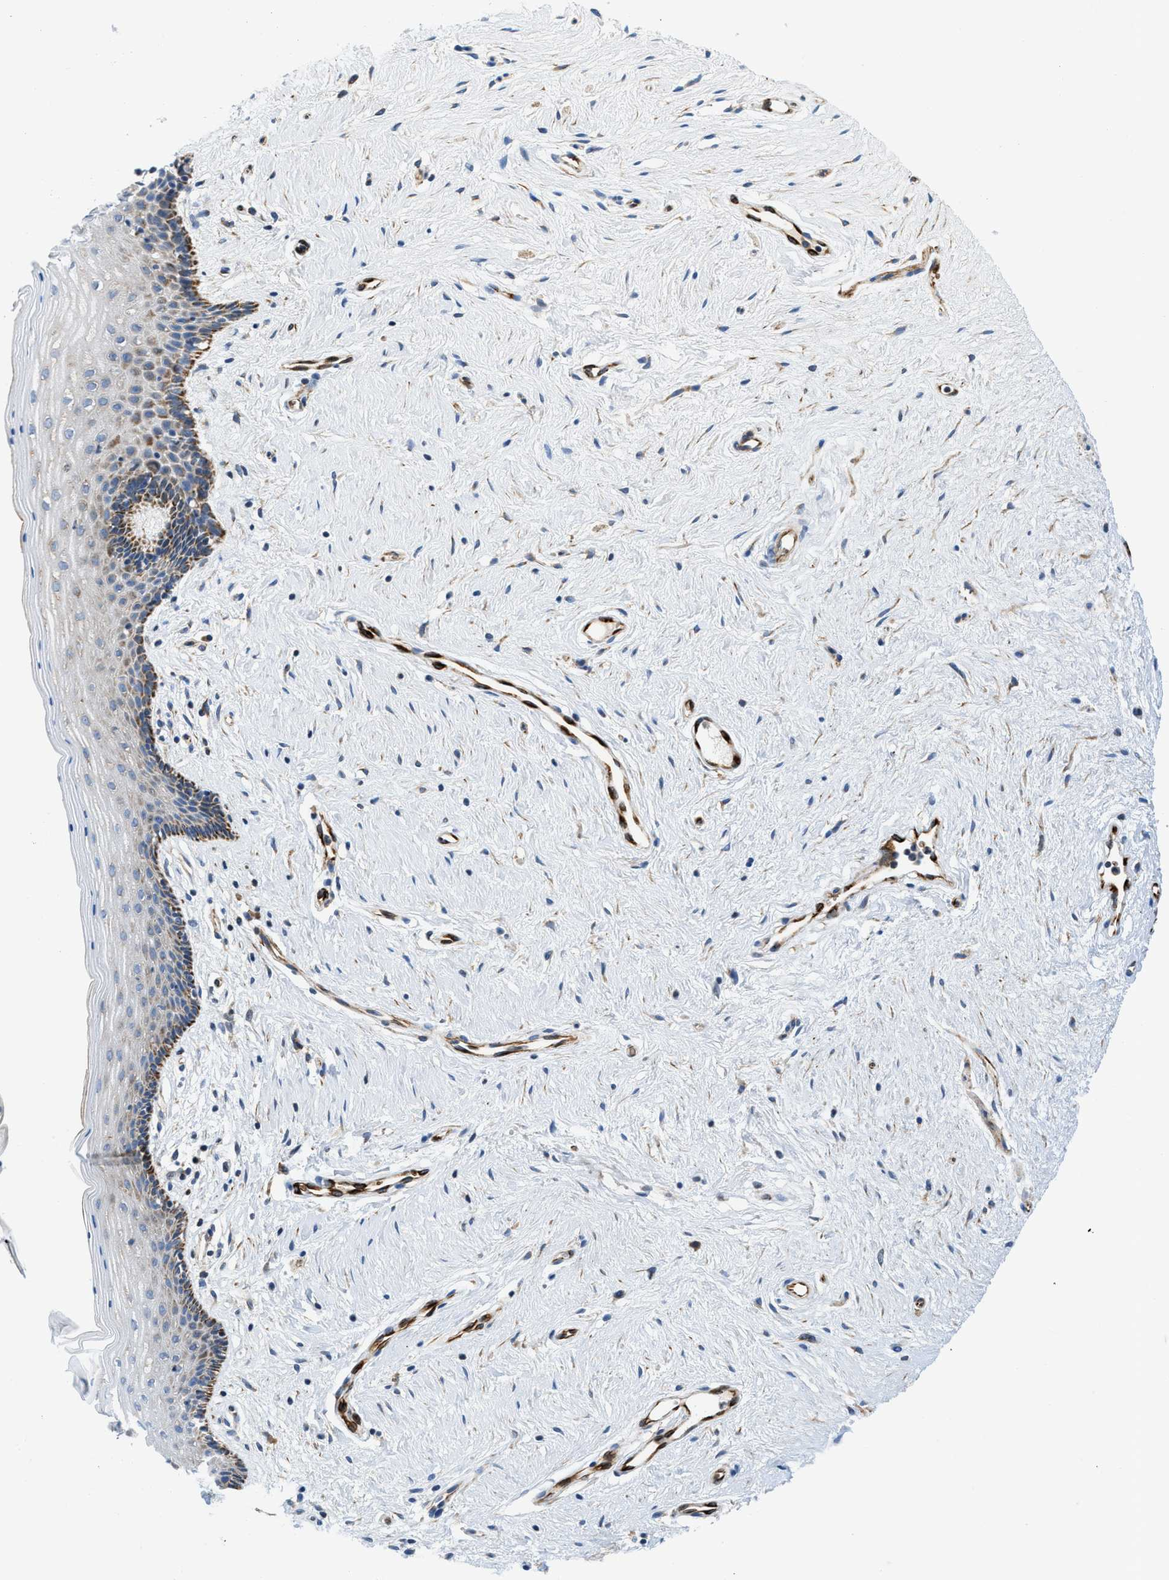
{"staining": {"intensity": "weak", "quantity": "<25%", "location": "cytoplasmic/membranous"}, "tissue": "vagina", "cell_type": "Squamous epithelial cells", "image_type": "normal", "snomed": [{"axis": "morphology", "description": "Normal tissue, NOS"}, {"axis": "topography", "description": "Vagina"}], "caption": "Immunohistochemistry (IHC) of benign vagina displays no positivity in squamous epithelial cells.", "gene": "ZNF831", "patient": {"sex": "female", "age": 44}}